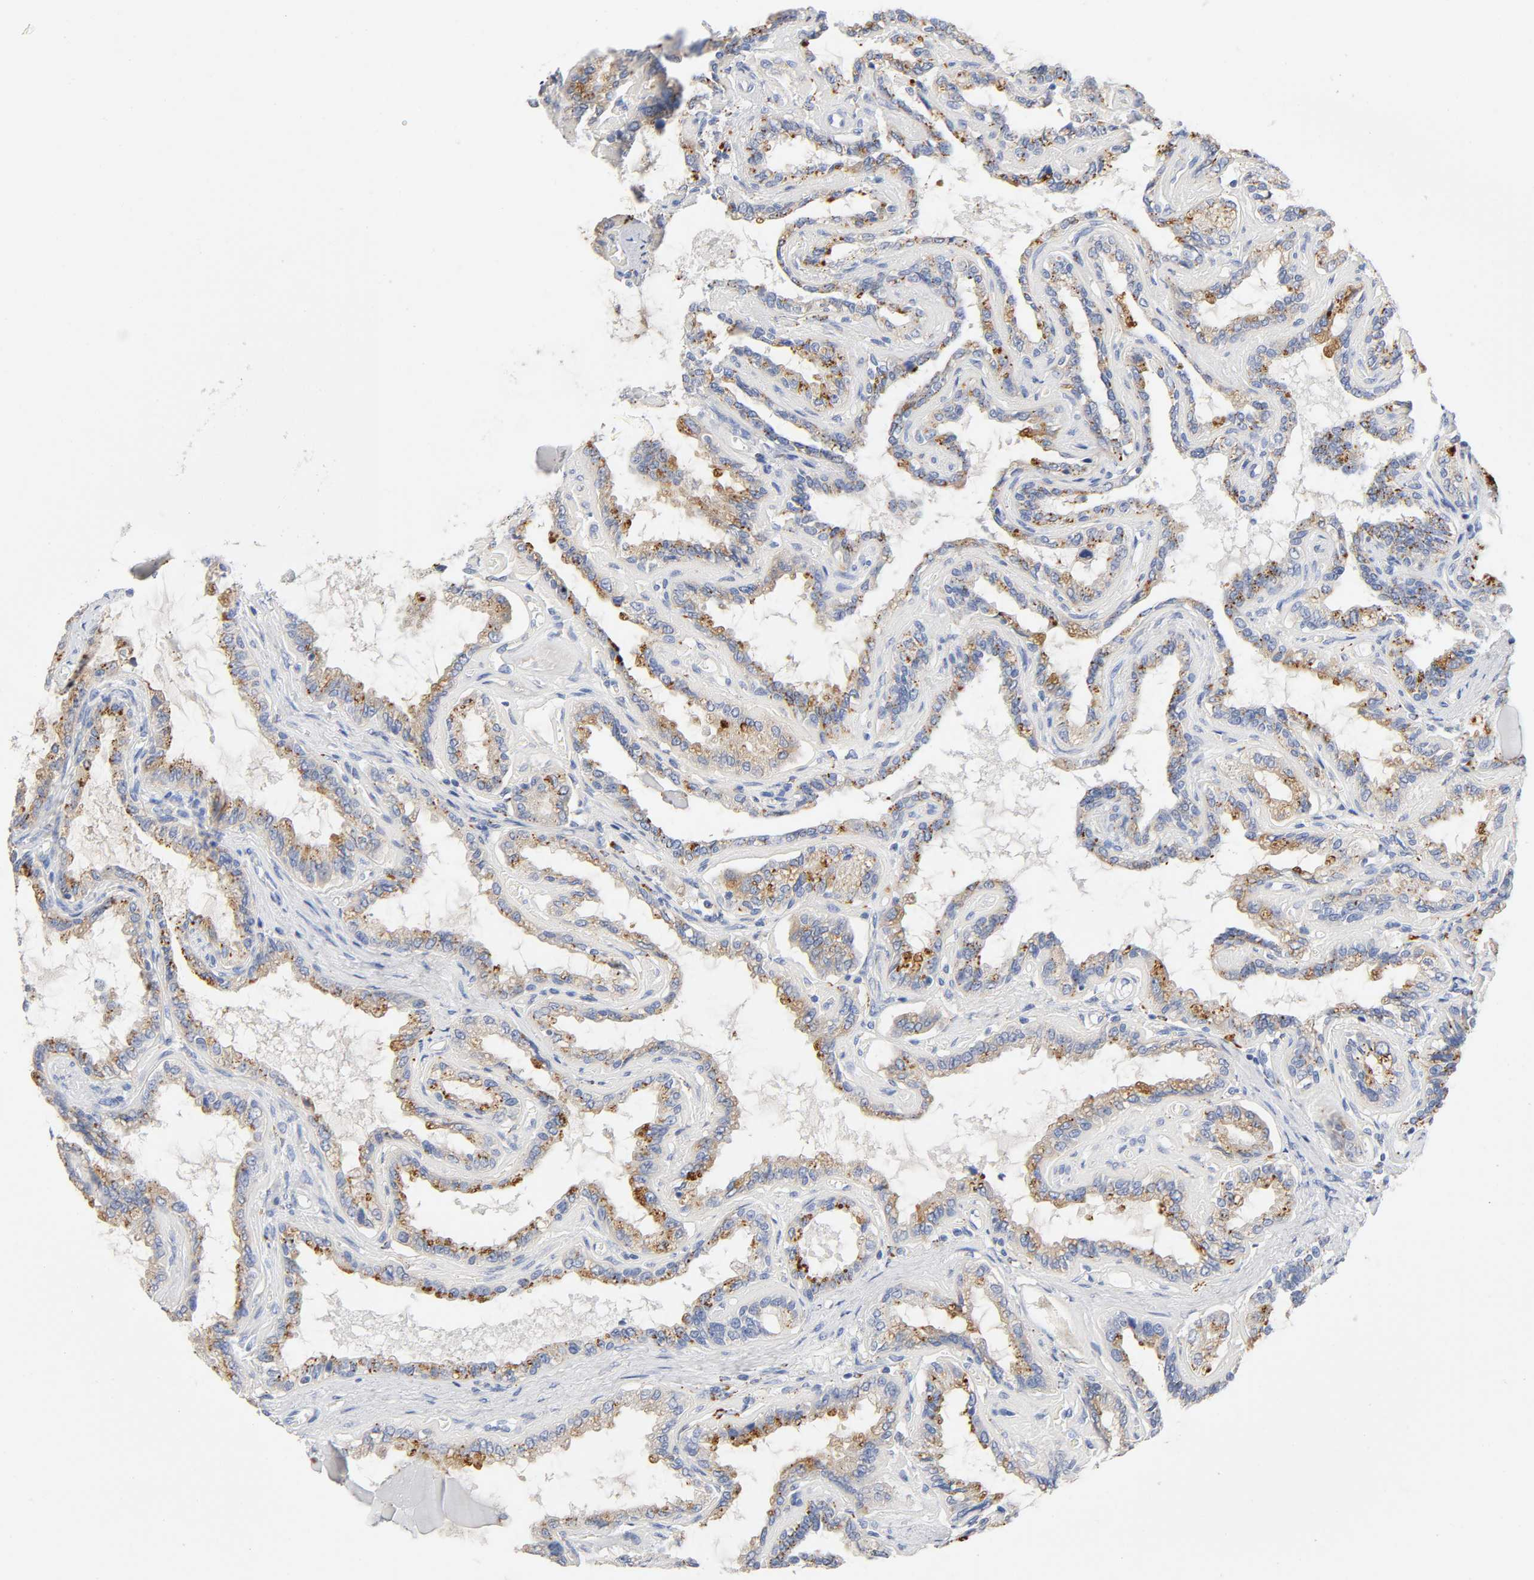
{"staining": {"intensity": "strong", "quantity": "25%-75%", "location": "cytoplasmic/membranous"}, "tissue": "seminal vesicle", "cell_type": "Glandular cells", "image_type": "normal", "snomed": [{"axis": "morphology", "description": "Normal tissue, NOS"}, {"axis": "morphology", "description": "Inflammation, NOS"}, {"axis": "topography", "description": "Urinary bladder"}, {"axis": "topography", "description": "Prostate"}, {"axis": "topography", "description": "Seminal veicle"}], "caption": "There is high levels of strong cytoplasmic/membranous expression in glandular cells of unremarkable seminal vesicle, as demonstrated by immunohistochemical staining (brown color).", "gene": "PLP1", "patient": {"sex": "male", "age": 82}}